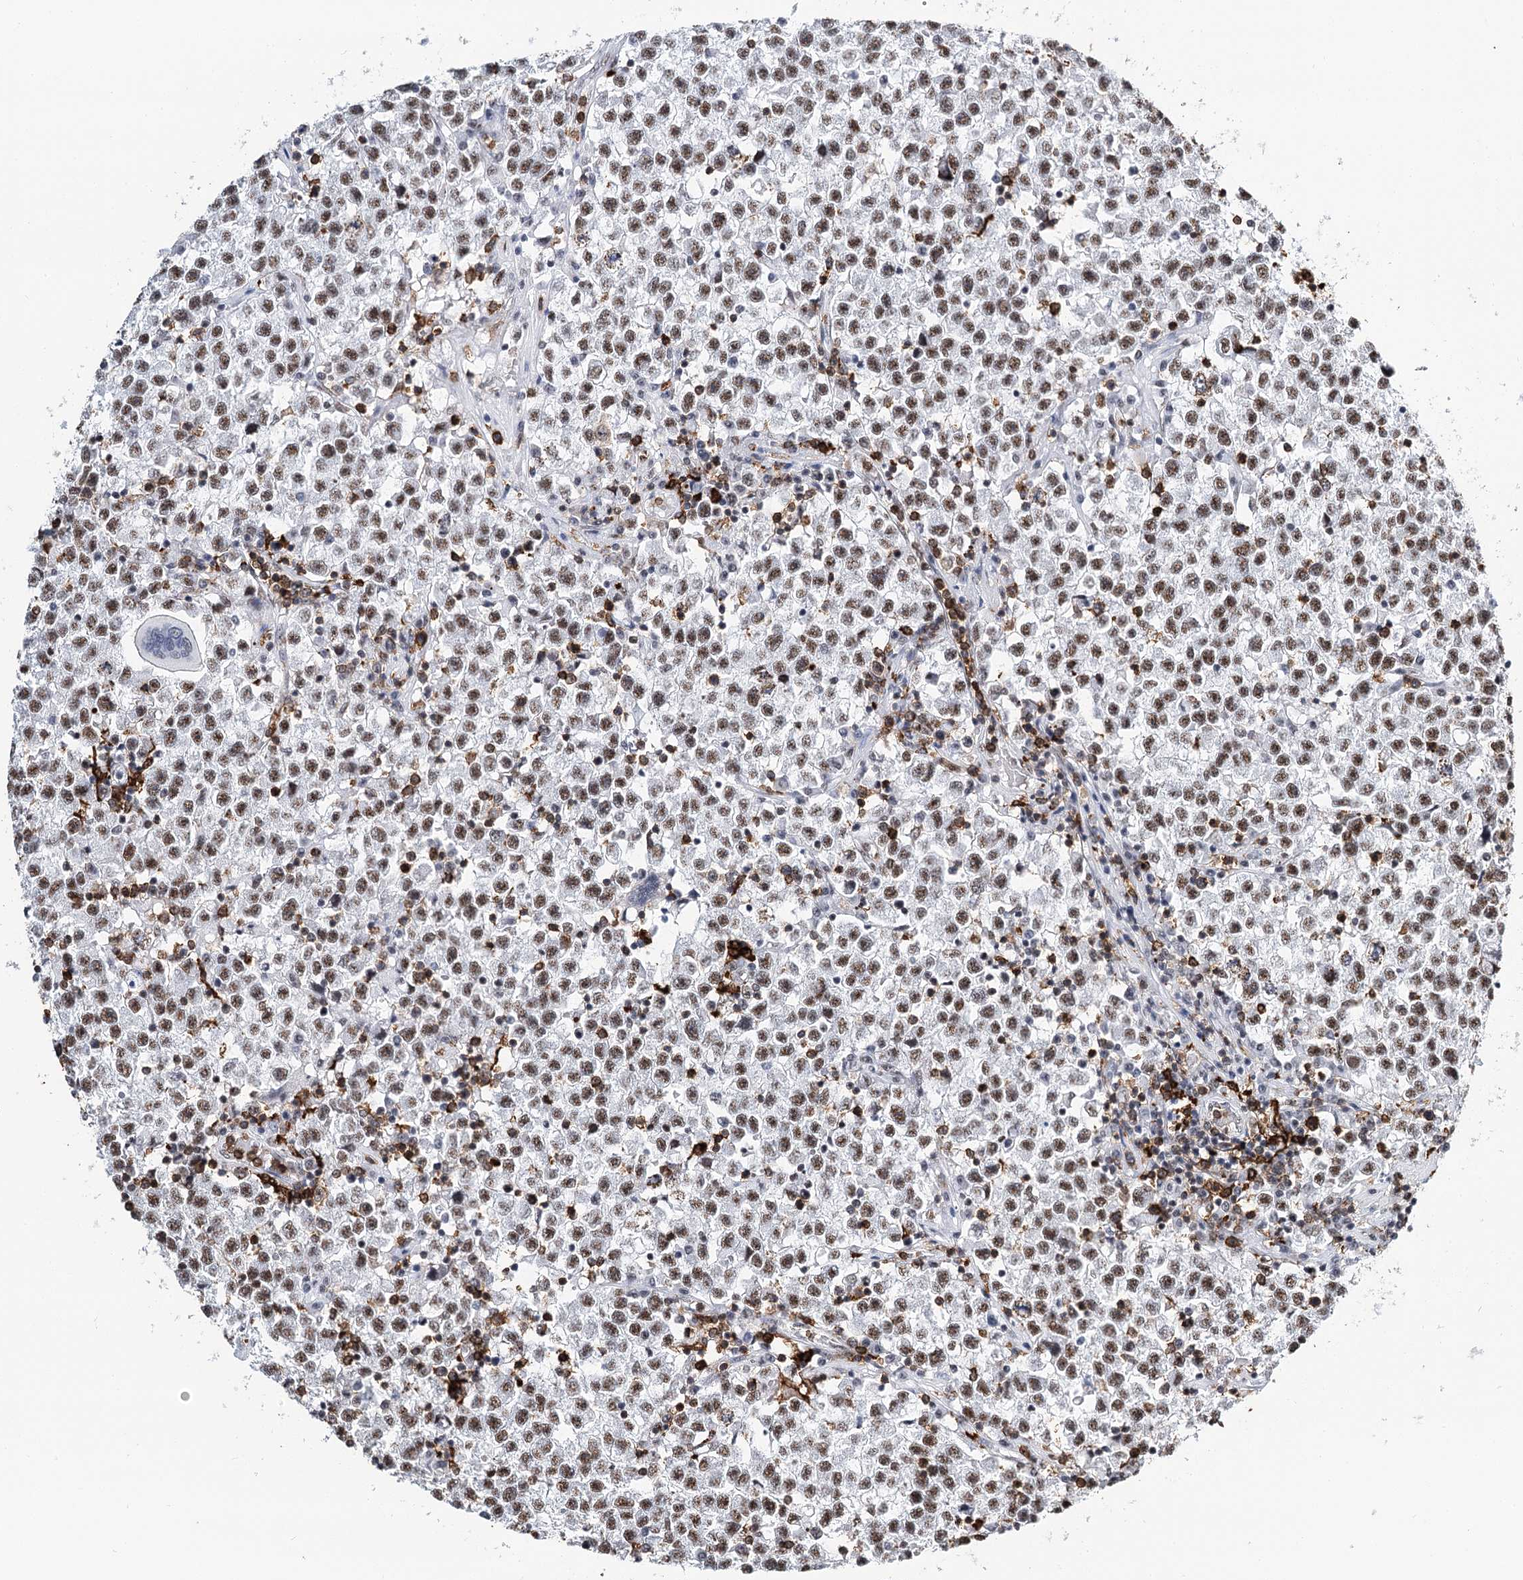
{"staining": {"intensity": "weak", "quantity": ">75%", "location": "nuclear"}, "tissue": "testis cancer", "cell_type": "Tumor cells", "image_type": "cancer", "snomed": [{"axis": "morphology", "description": "Seminoma, NOS"}, {"axis": "topography", "description": "Testis"}], "caption": "An image showing weak nuclear staining in about >75% of tumor cells in testis seminoma, as visualized by brown immunohistochemical staining.", "gene": "BARD1", "patient": {"sex": "male", "age": 22}}